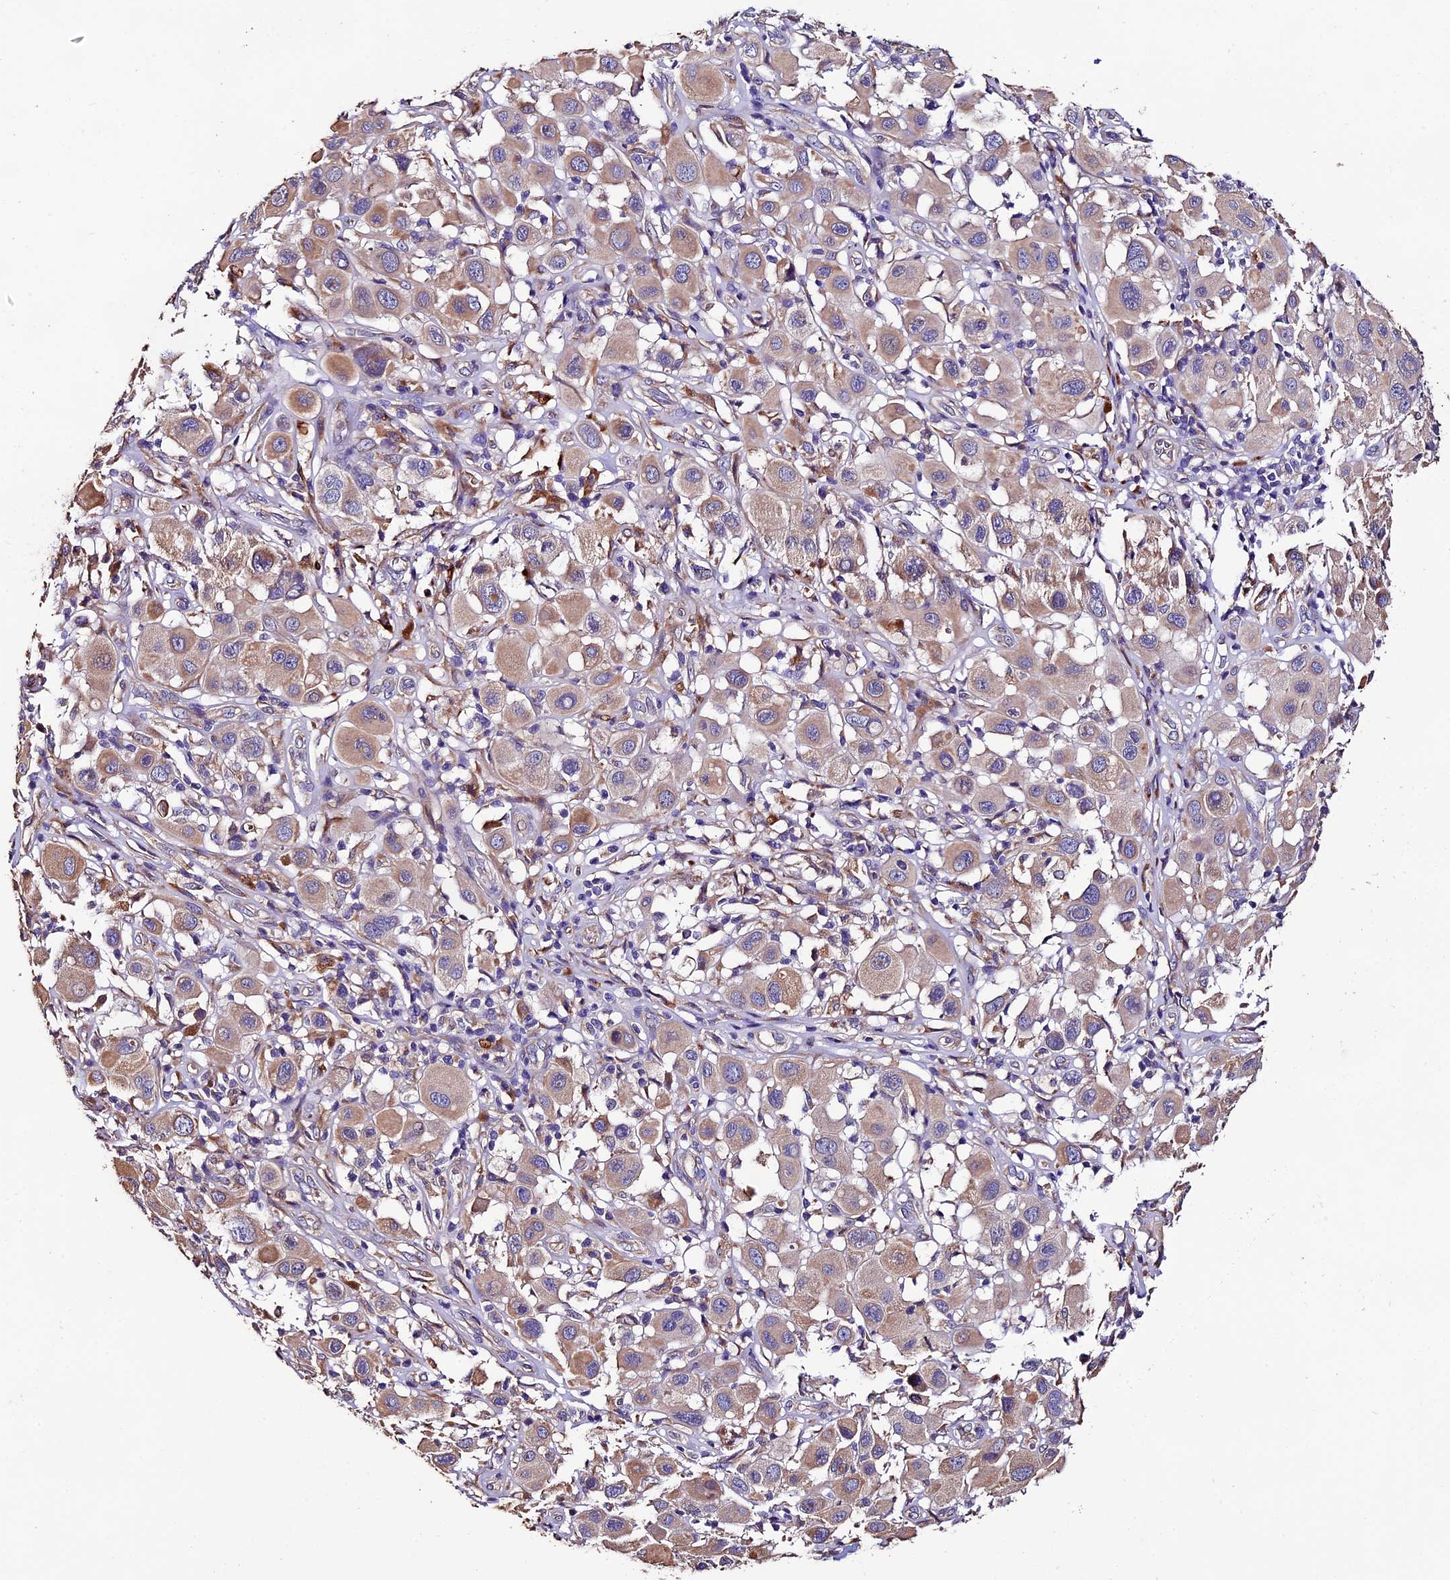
{"staining": {"intensity": "moderate", "quantity": "25%-75%", "location": "cytoplasmic/membranous"}, "tissue": "melanoma", "cell_type": "Tumor cells", "image_type": "cancer", "snomed": [{"axis": "morphology", "description": "Malignant melanoma, Metastatic site"}, {"axis": "topography", "description": "Skin"}], "caption": "A micrograph of human malignant melanoma (metastatic site) stained for a protein exhibits moderate cytoplasmic/membranous brown staining in tumor cells. (Brightfield microscopy of DAB IHC at high magnification).", "gene": "CLN5", "patient": {"sex": "male", "age": 41}}